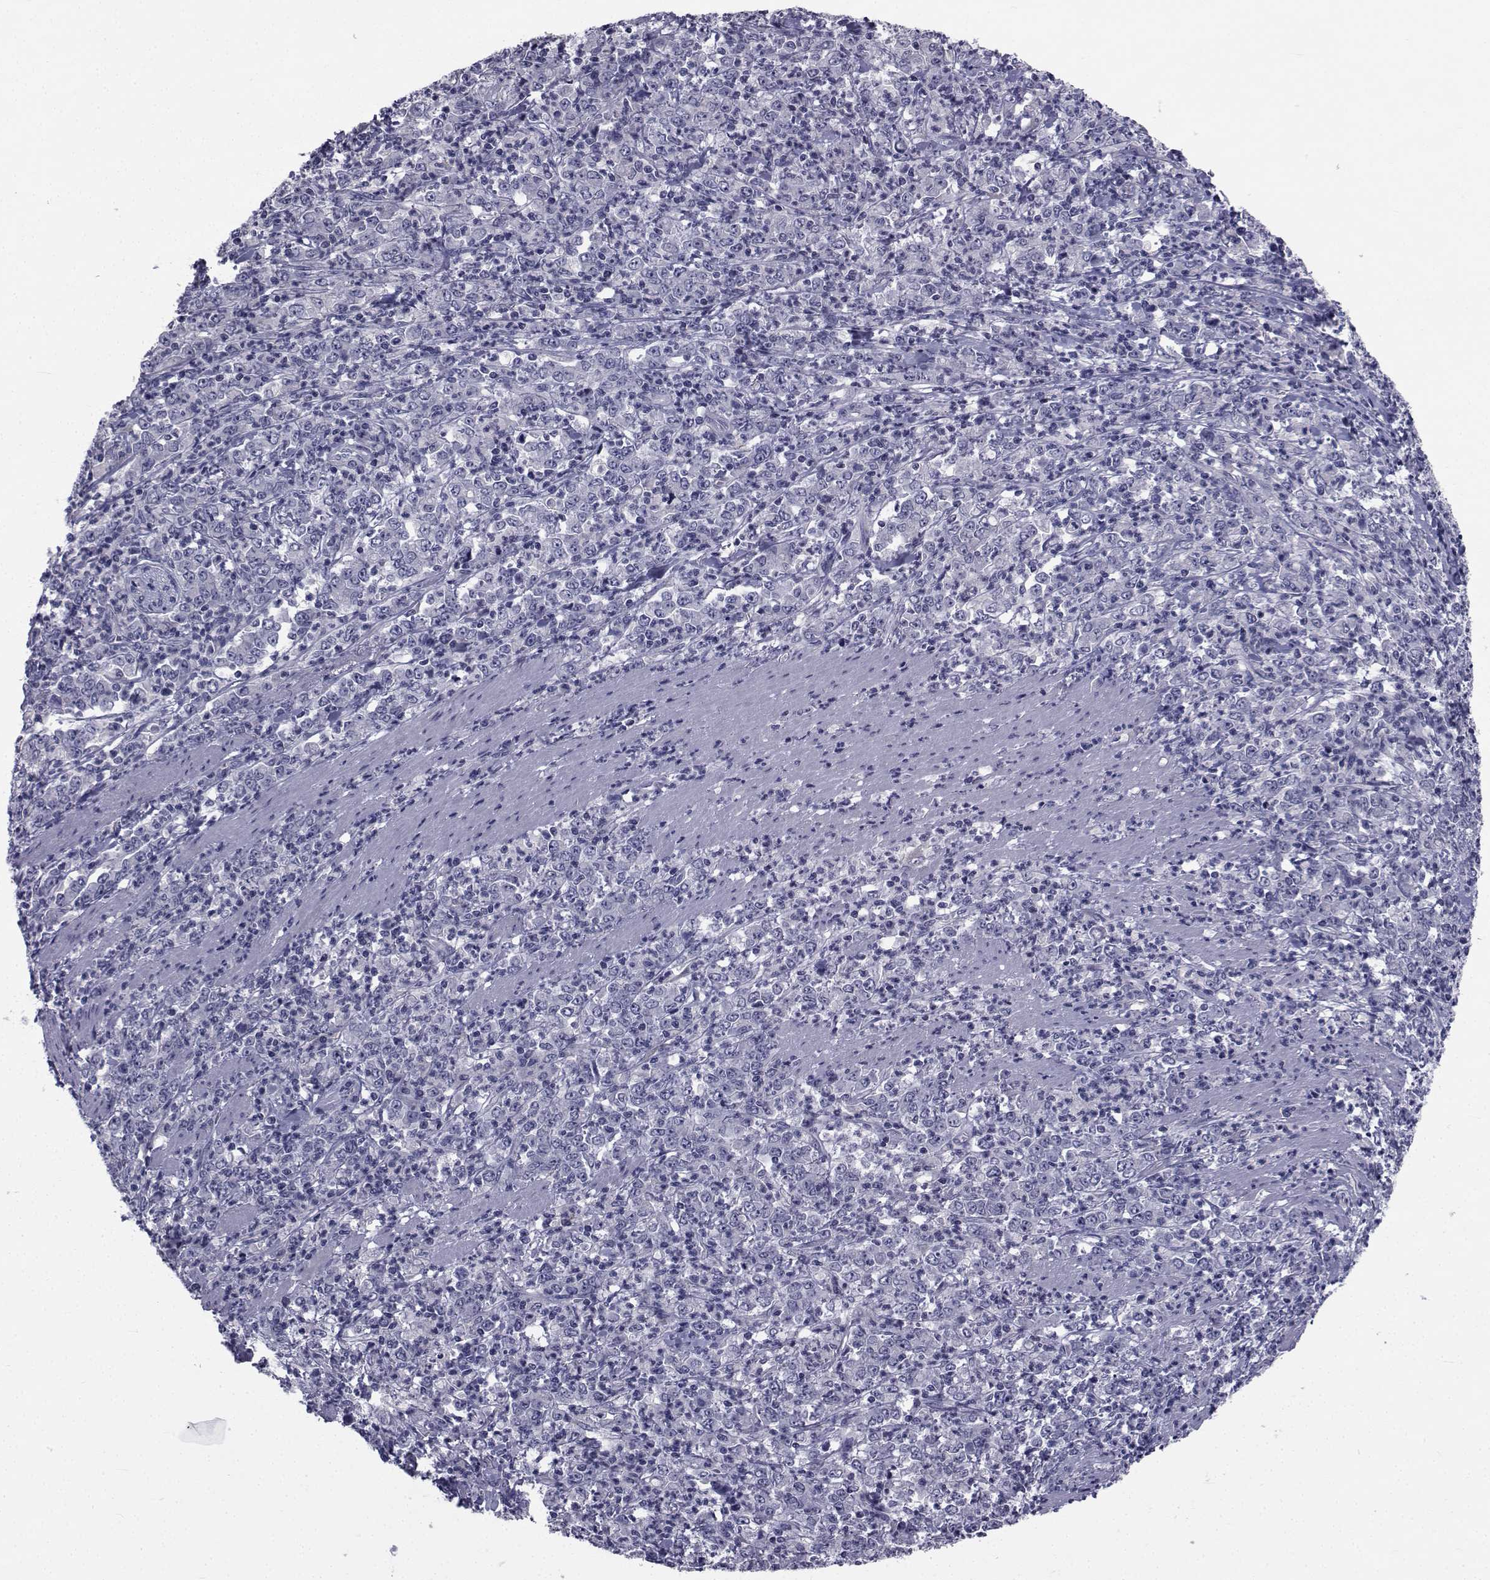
{"staining": {"intensity": "negative", "quantity": "none", "location": "none"}, "tissue": "stomach cancer", "cell_type": "Tumor cells", "image_type": "cancer", "snomed": [{"axis": "morphology", "description": "Adenocarcinoma, NOS"}, {"axis": "topography", "description": "Stomach, lower"}], "caption": "Tumor cells are negative for brown protein staining in stomach cancer.", "gene": "CHRNA1", "patient": {"sex": "female", "age": 71}}